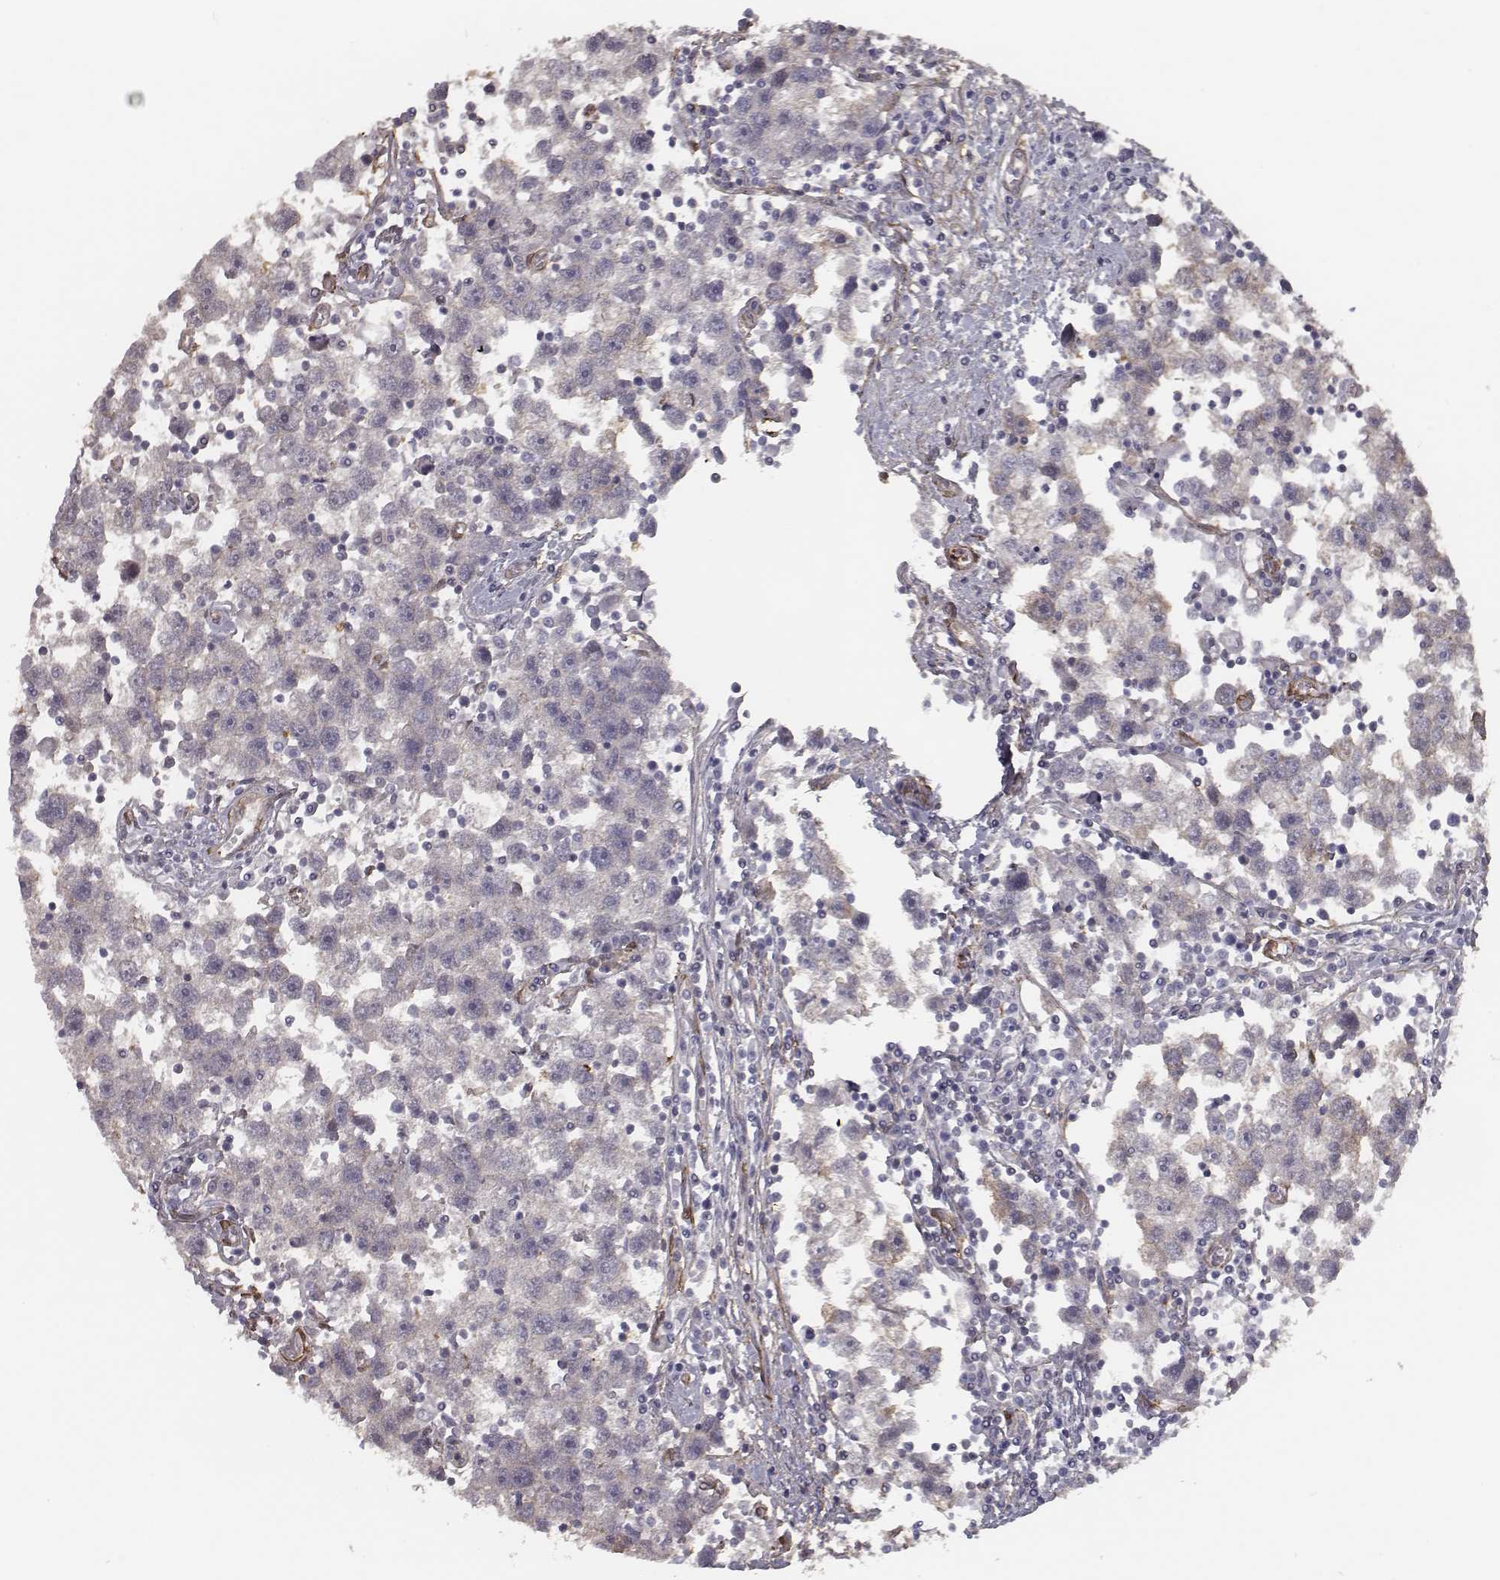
{"staining": {"intensity": "negative", "quantity": "none", "location": "none"}, "tissue": "testis cancer", "cell_type": "Tumor cells", "image_type": "cancer", "snomed": [{"axis": "morphology", "description": "Seminoma, NOS"}, {"axis": "topography", "description": "Testis"}], "caption": "Immunohistochemistry (IHC) image of neoplastic tissue: testis seminoma stained with DAB (3,3'-diaminobenzidine) shows no significant protein staining in tumor cells.", "gene": "ISYNA1", "patient": {"sex": "male", "age": 30}}